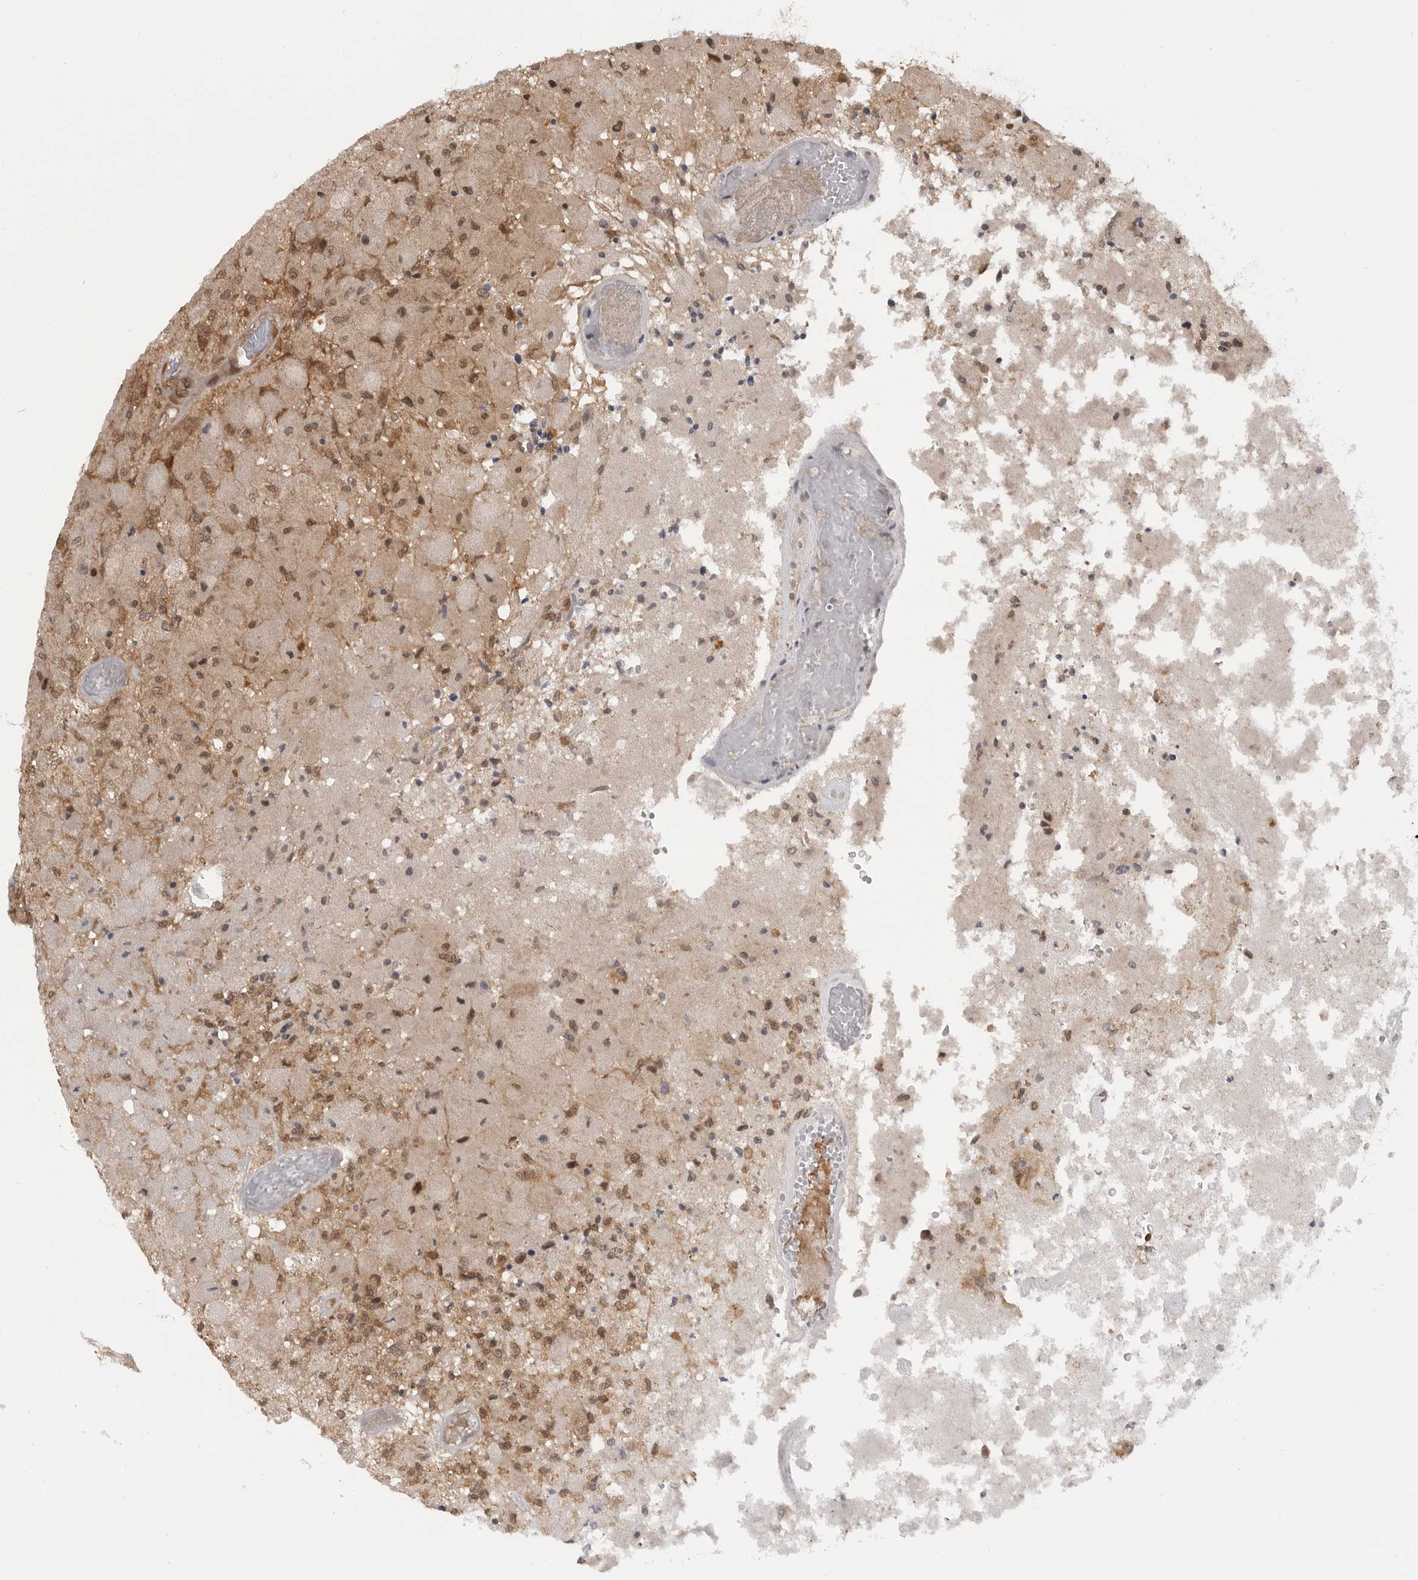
{"staining": {"intensity": "weak", "quantity": ">75%", "location": "cytoplasmic/membranous,nuclear"}, "tissue": "glioma", "cell_type": "Tumor cells", "image_type": "cancer", "snomed": [{"axis": "morphology", "description": "Normal tissue, NOS"}, {"axis": "morphology", "description": "Glioma, malignant, High grade"}, {"axis": "topography", "description": "Cerebral cortex"}], "caption": "High-grade glioma (malignant) stained for a protein exhibits weak cytoplasmic/membranous and nuclear positivity in tumor cells.", "gene": "SZRD1", "patient": {"sex": "male", "age": 77}}